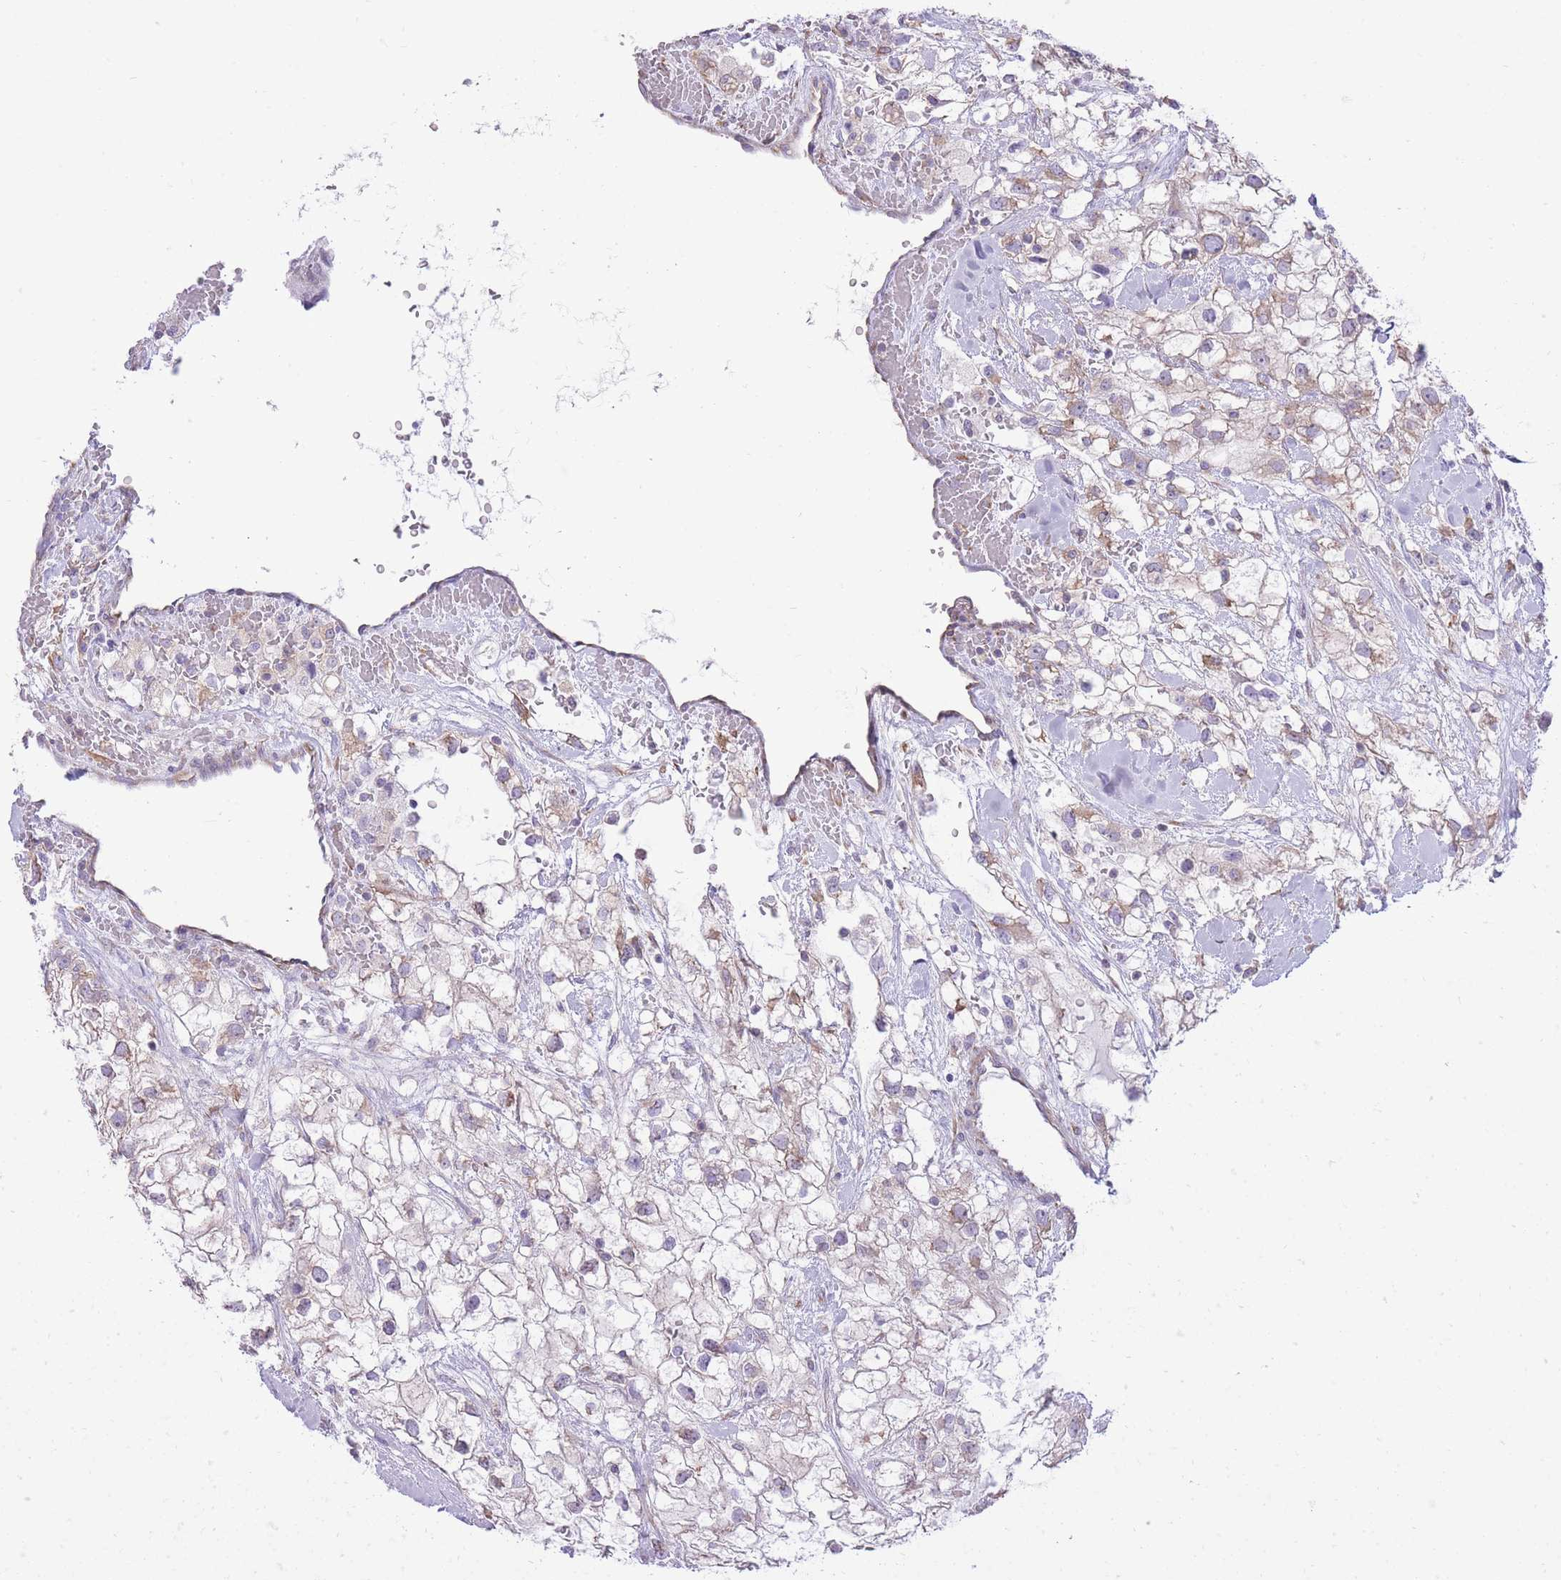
{"staining": {"intensity": "weak", "quantity": "25%-75%", "location": "cytoplasmic/membranous"}, "tissue": "renal cancer", "cell_type": "Tumor cells", "image_type": "cancer", "snomed": [{"axis": "morphology", "description": "Adenocarcinoma, NOS"}, {"axis": "topography", "description": "Kidney"}], "caption": "Immunohistochemistry photomicrograph of neoplastic tissue: adenocarcinoma (renal) stained using immunohistochemistry shows low levels of weak protein expression localized specifically in the cytoplasmic/membranous of tumor cells, appearing as a cytoplasmic/membranous brown color.", "gene": "ZNF501", "patient": {"sex": "male", "age": 59}}